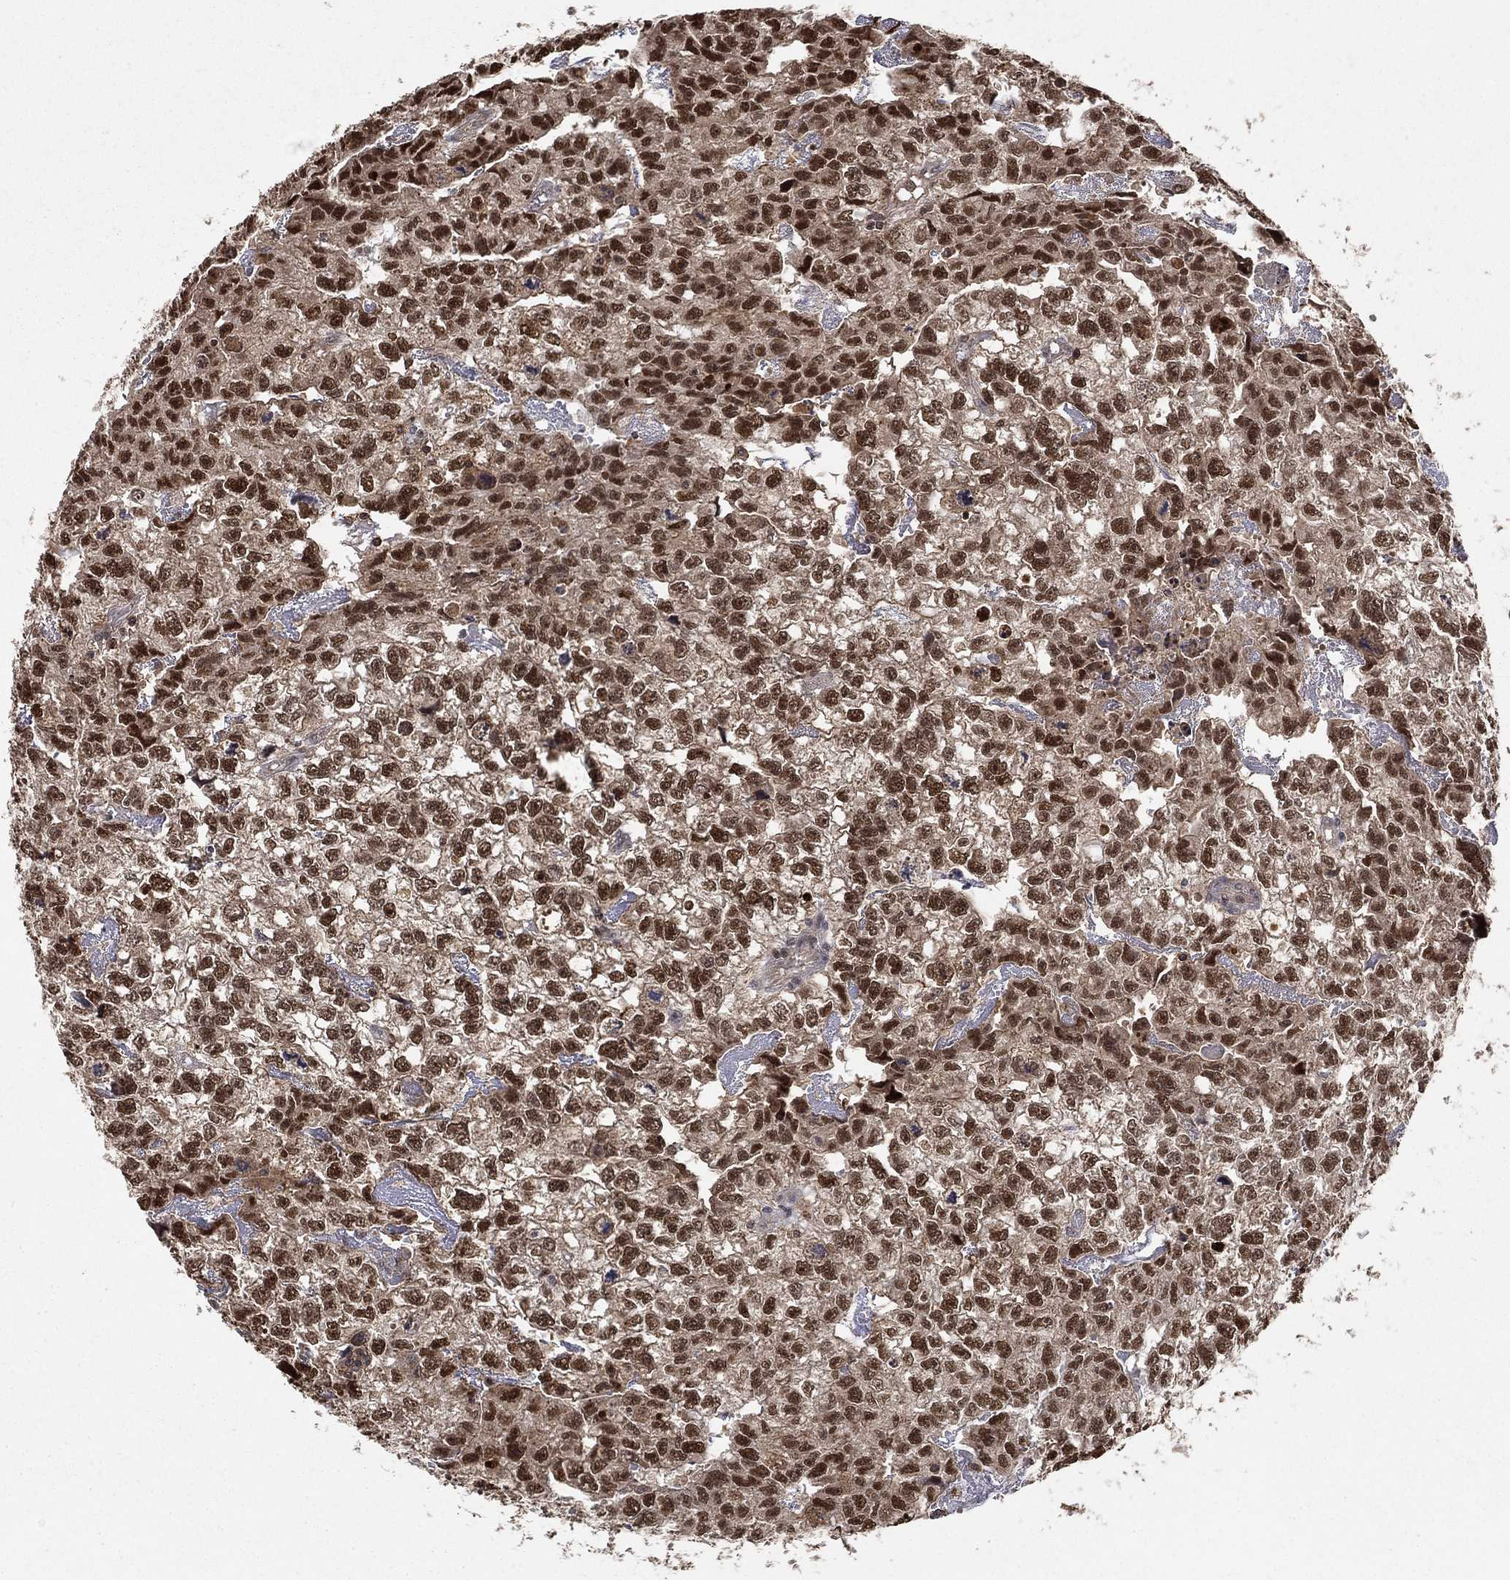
{"staining": {"intensity": "strong", "quantity": ">75%", "location": "cytoplasmic/membranous,nuclear"}, "tissue": "testis cancer", "cell_type": "Tumor cells", "image_type": "cancer", "snomed": [{"axis": "morphology", "description": "Carcinoma, Embryonal, NOS"}, {"axis": "morphology", "description": "Teratoma, malignant, NOS"}, {"axis": "topography", "description": "Testis"}], "caption": "Malignant teratoma (testis) stained with DAB (3,3'-diaminobenzidine) immunohistochemistry (IHC) displays high levels of strong cytoplasmic/membranous and nuclear staining in about >75% of tumor cells. (DAB IHC with brightfield microscopy, high magnification).", "gene": "CCDC66", "patient": {"sex": "male", "age": 44}}